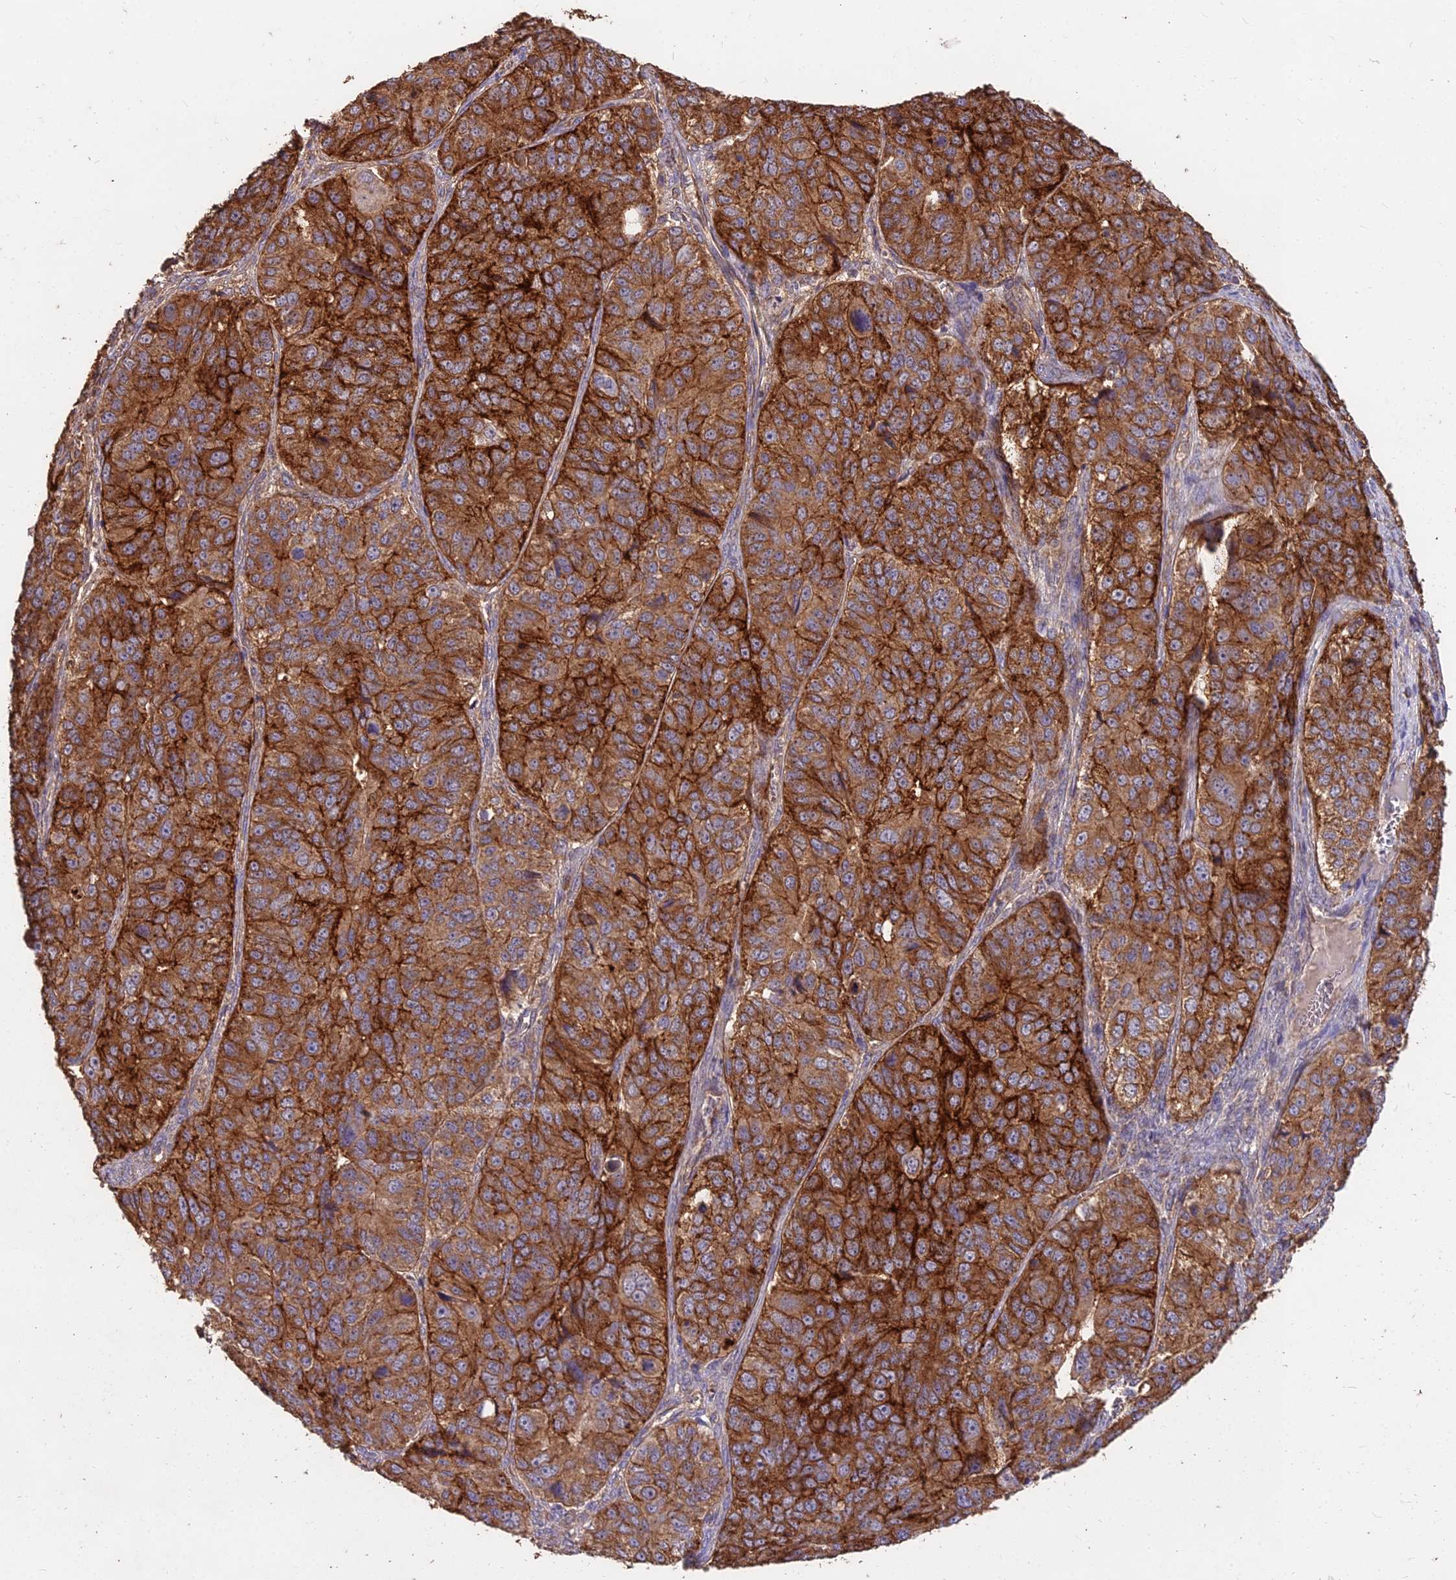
{"staining": {"intensity": "strong", "quantity": ">75%", "location": "cytoplasmic/membranous"}, "tissue": "ovarian cancer", "cell_type": "Tumor cells", "image_type": "cancer", "snomed": [{"axis": "morphology", "description": "Carcinoma, endometroid"}, {"axis": "topography", "description": "Ovary"}], "caption": "Ovarian cancer stained with DAB immunohistochemistry (IHC) shows high levels of strong cytoplasmic/membranous positivity in about >75% of tumor cells. (brown staining indicates protein expression, while blue staining denotes nuclei).", "gene": "CEMIP2", "patient": {"sex": "female", "age": 51}}